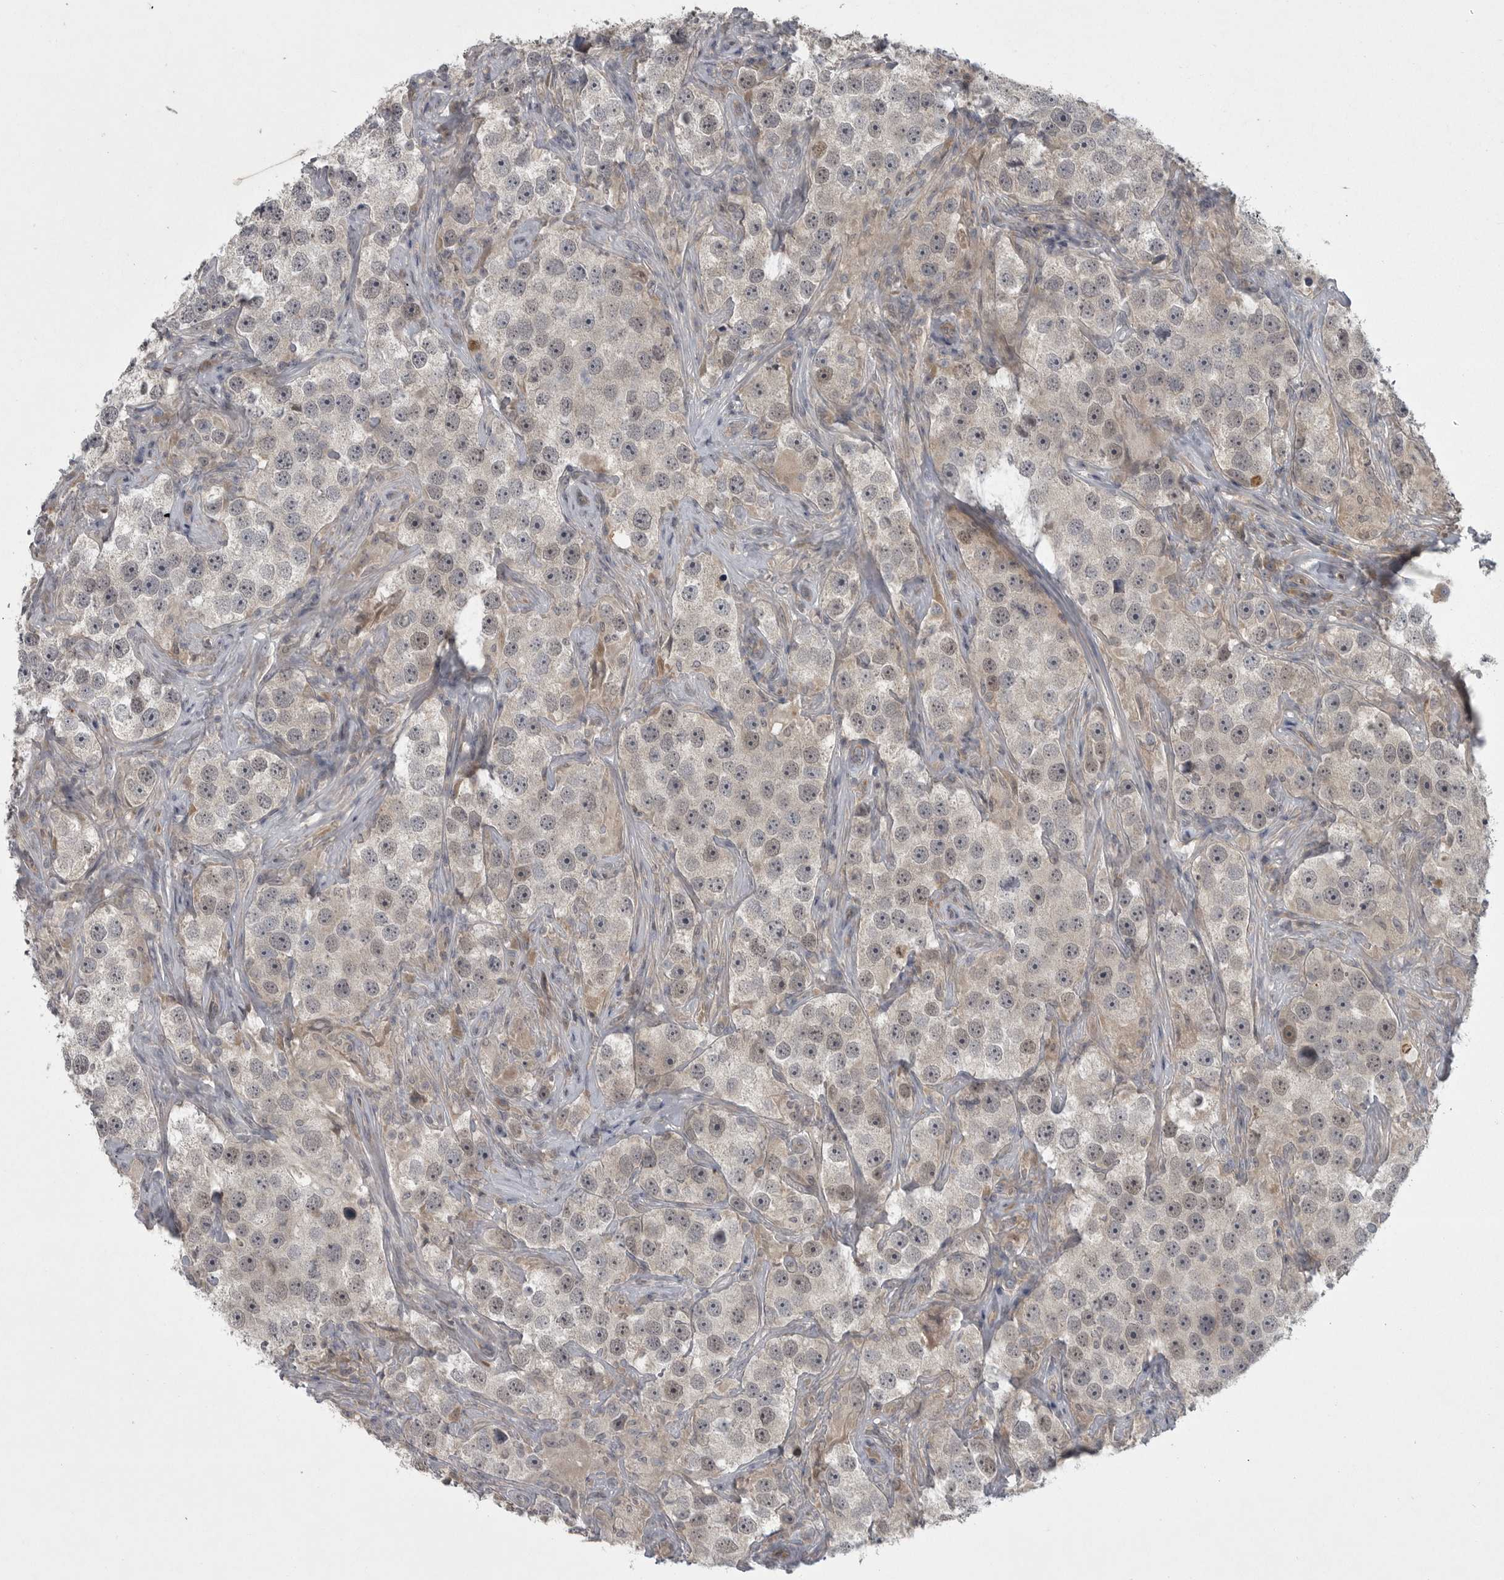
{"staining": {"intensity": "weak", "quantity": "<25%", "location": "nuclear"}, "tissue": "testis cancer", "cell_type": "Tumor cells", "image_type": "cancer", "snomed": [{"axis": "morphology", "description": "Seminoma, NOS"}, {"axis": "topography", "description": "Testis"}], "caption": "A high-resolution histopathology image shows IHC staining of testis cancer (seminoma), which displays no significant staining in tumor cells.", "gene": "PHF13", "patient": {"sex": "male", "age": 49}}